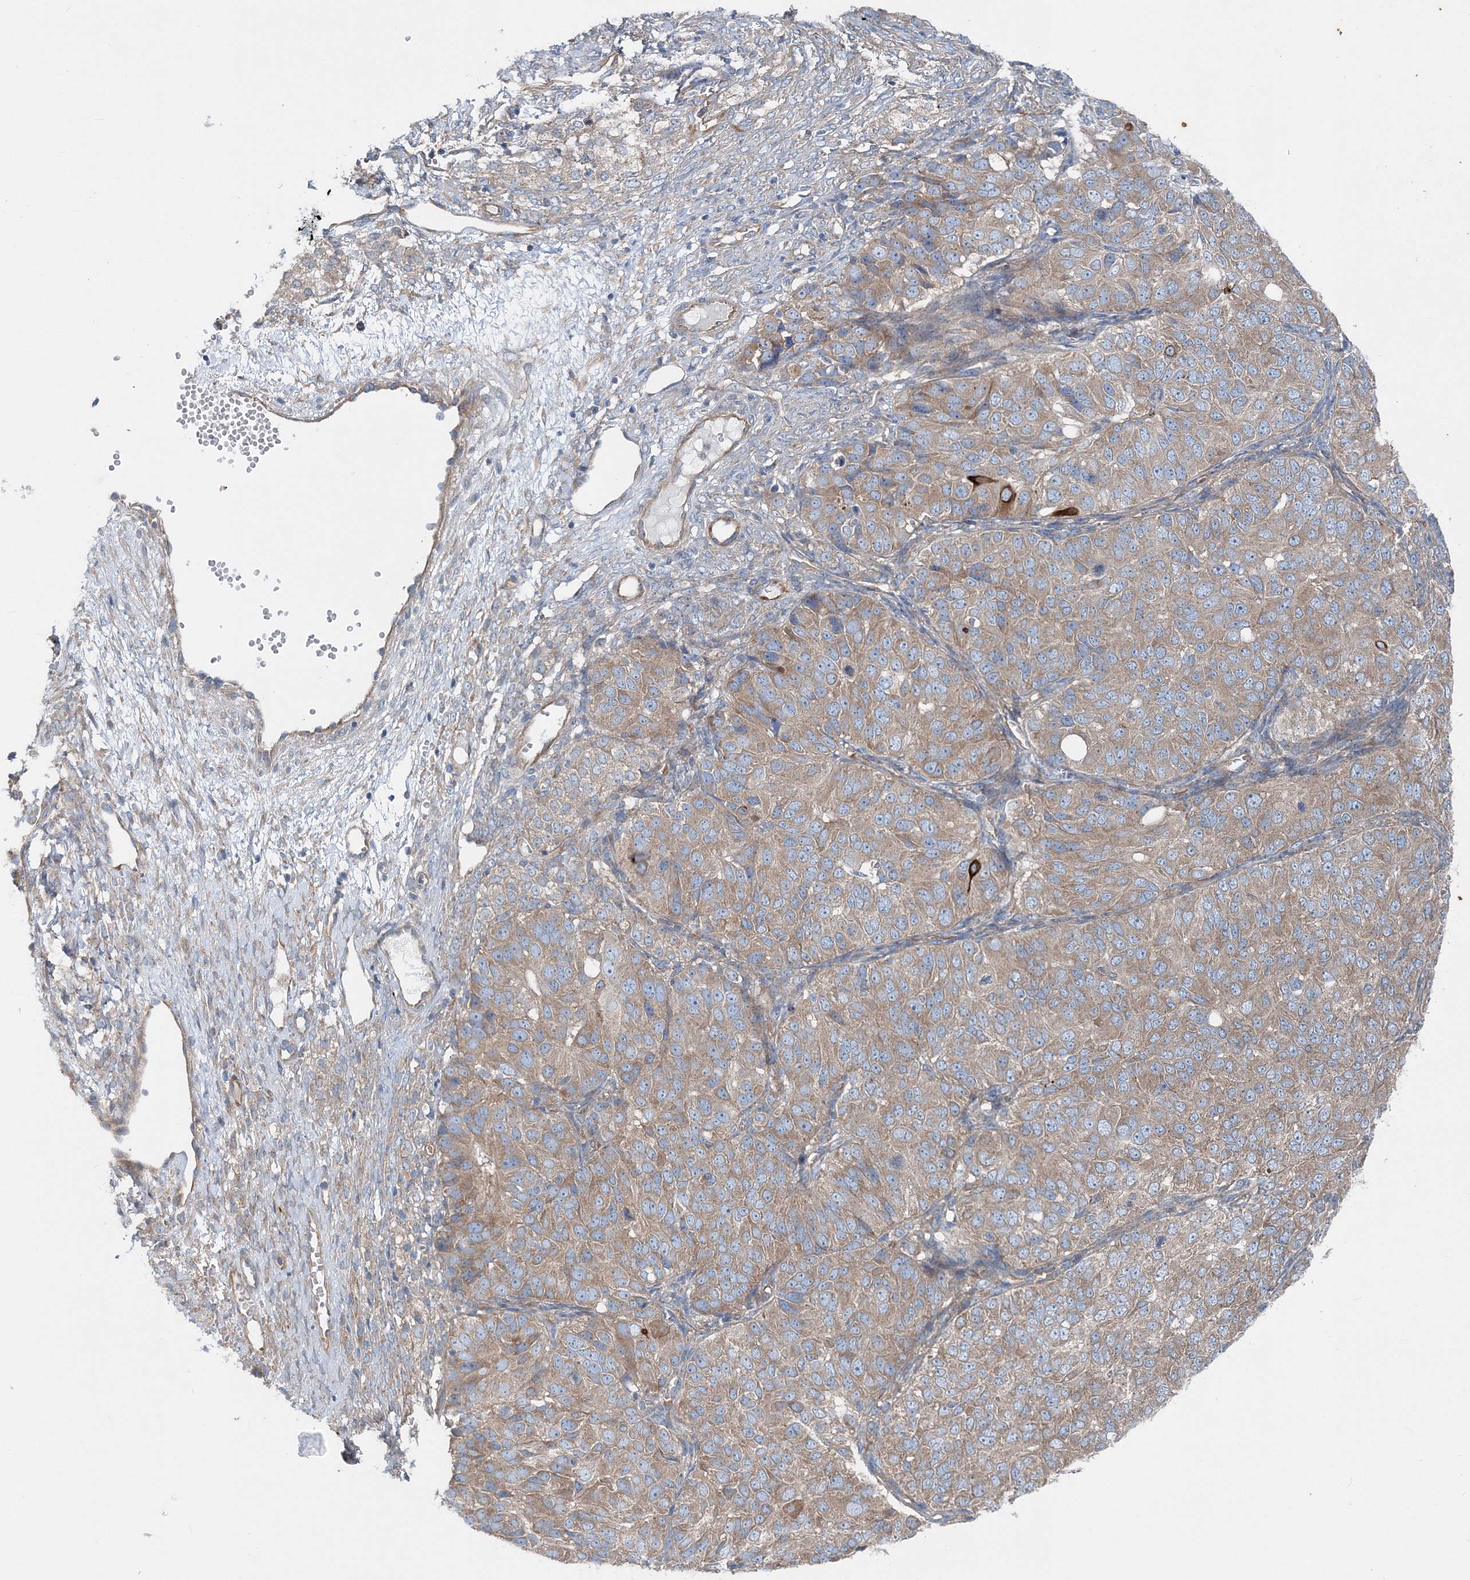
{"staining": {"intensity": "weak", "quantity": ">75%", "location": "cytoplasmic/membranous"}, "tissue": "ovarian cancer", "cell_type": "Tumor cells", "image_type": "cancer", "snomed": [{"axis": "morphology", "description": "Carcinoma, endometroid"}, {"axis": "topography", "description": "Ovary"}], "caption": "Immunohistochemical staining of human ovarian endometroid carcinoma exhibits weak cytoplasmic/membranous protein expression in approximately >75% of tumor cells. The staining is performed using DAB brown chromogen to label protein expression. The nuclei are counter-stained blue using hematoxylin.", "gene": "MPHOSPH9", "patient": {"sex": "female", "age": 51}}